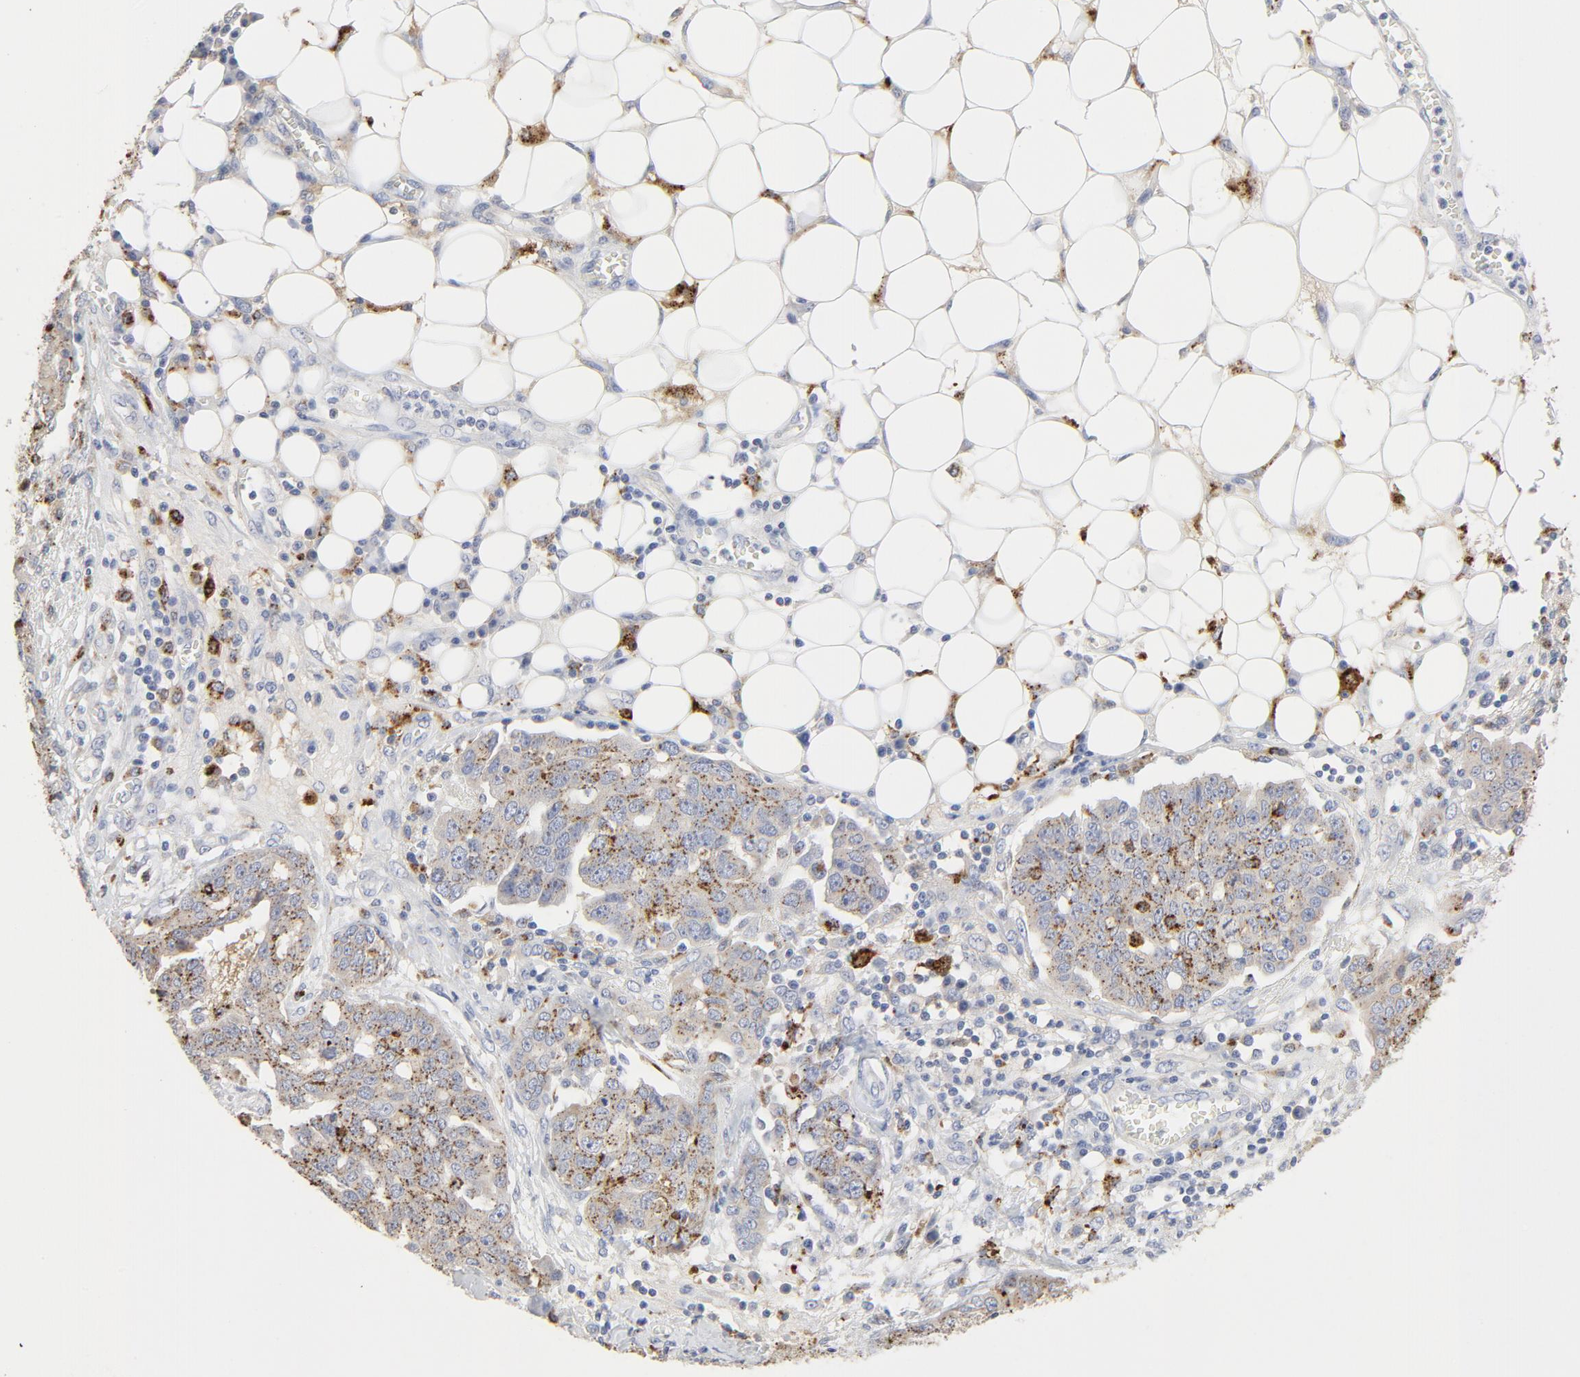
{"staining": {"intensity": "moderate", "quantity": "25%-75%", "location": "cytoplasmic/membranous"}, "tissue": "ovarian cancer", "cell_type": "Tumor cells", "image_type": "cancer", "snomed": [{"axis": "morphology", "description": "Cystadenocarcinoma, serous, NOS"}, {"axis": "topography", "description": "Soft tissue"}, {"axis": "topography", "description": "Ovary"}], "caption": "The micrograph displays immunohistochemical staining of ovarian serous cystadenocarcinoma. There is moderate cytoplasmic/membranous staining is appreciated in approximately 25%-75% of tumor cells.", "gene": "MAGEB17", "patient": {"sex": "female", "age": 57}}